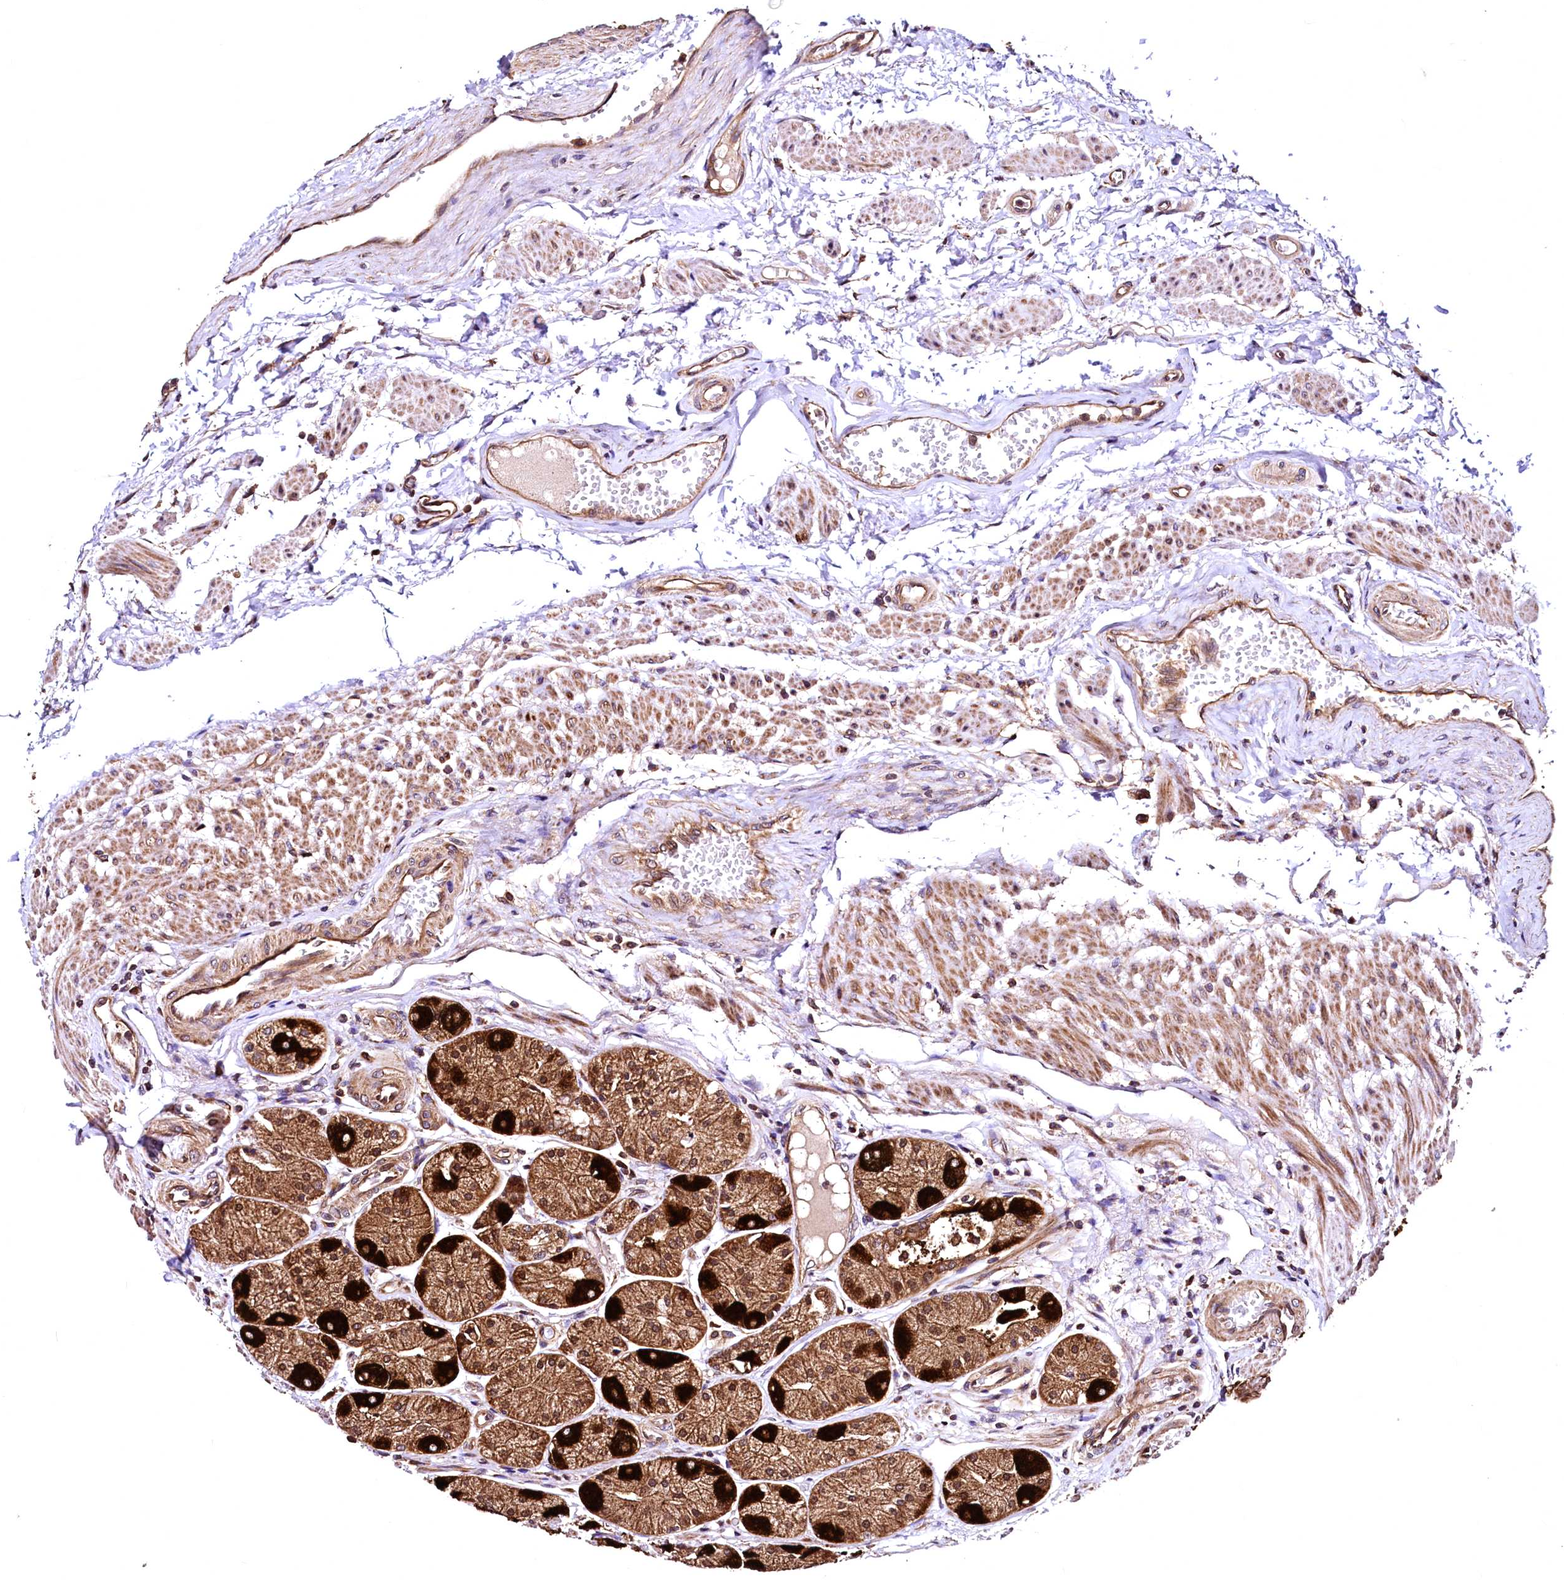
{"staining": {"intensity": "strong", "quantity": ">75%", "location": "cytoplasmic/membranous"}, "tissue": "stomach", "cell_type": "Glandular cells", "image_type": "normal", "snomed": [{"axis": "morphology", "description": "Normal tissue, NOS"}, {"axis": "topography", "description": "Stomach, upper"}], "caption": "Glandular cells display strong cytoplasmic/membranous expression in approximately >75% of cells in unremarkable stomach.", "gene": "LRSAM1", "patient": {"sex": "male", "age": 72}}